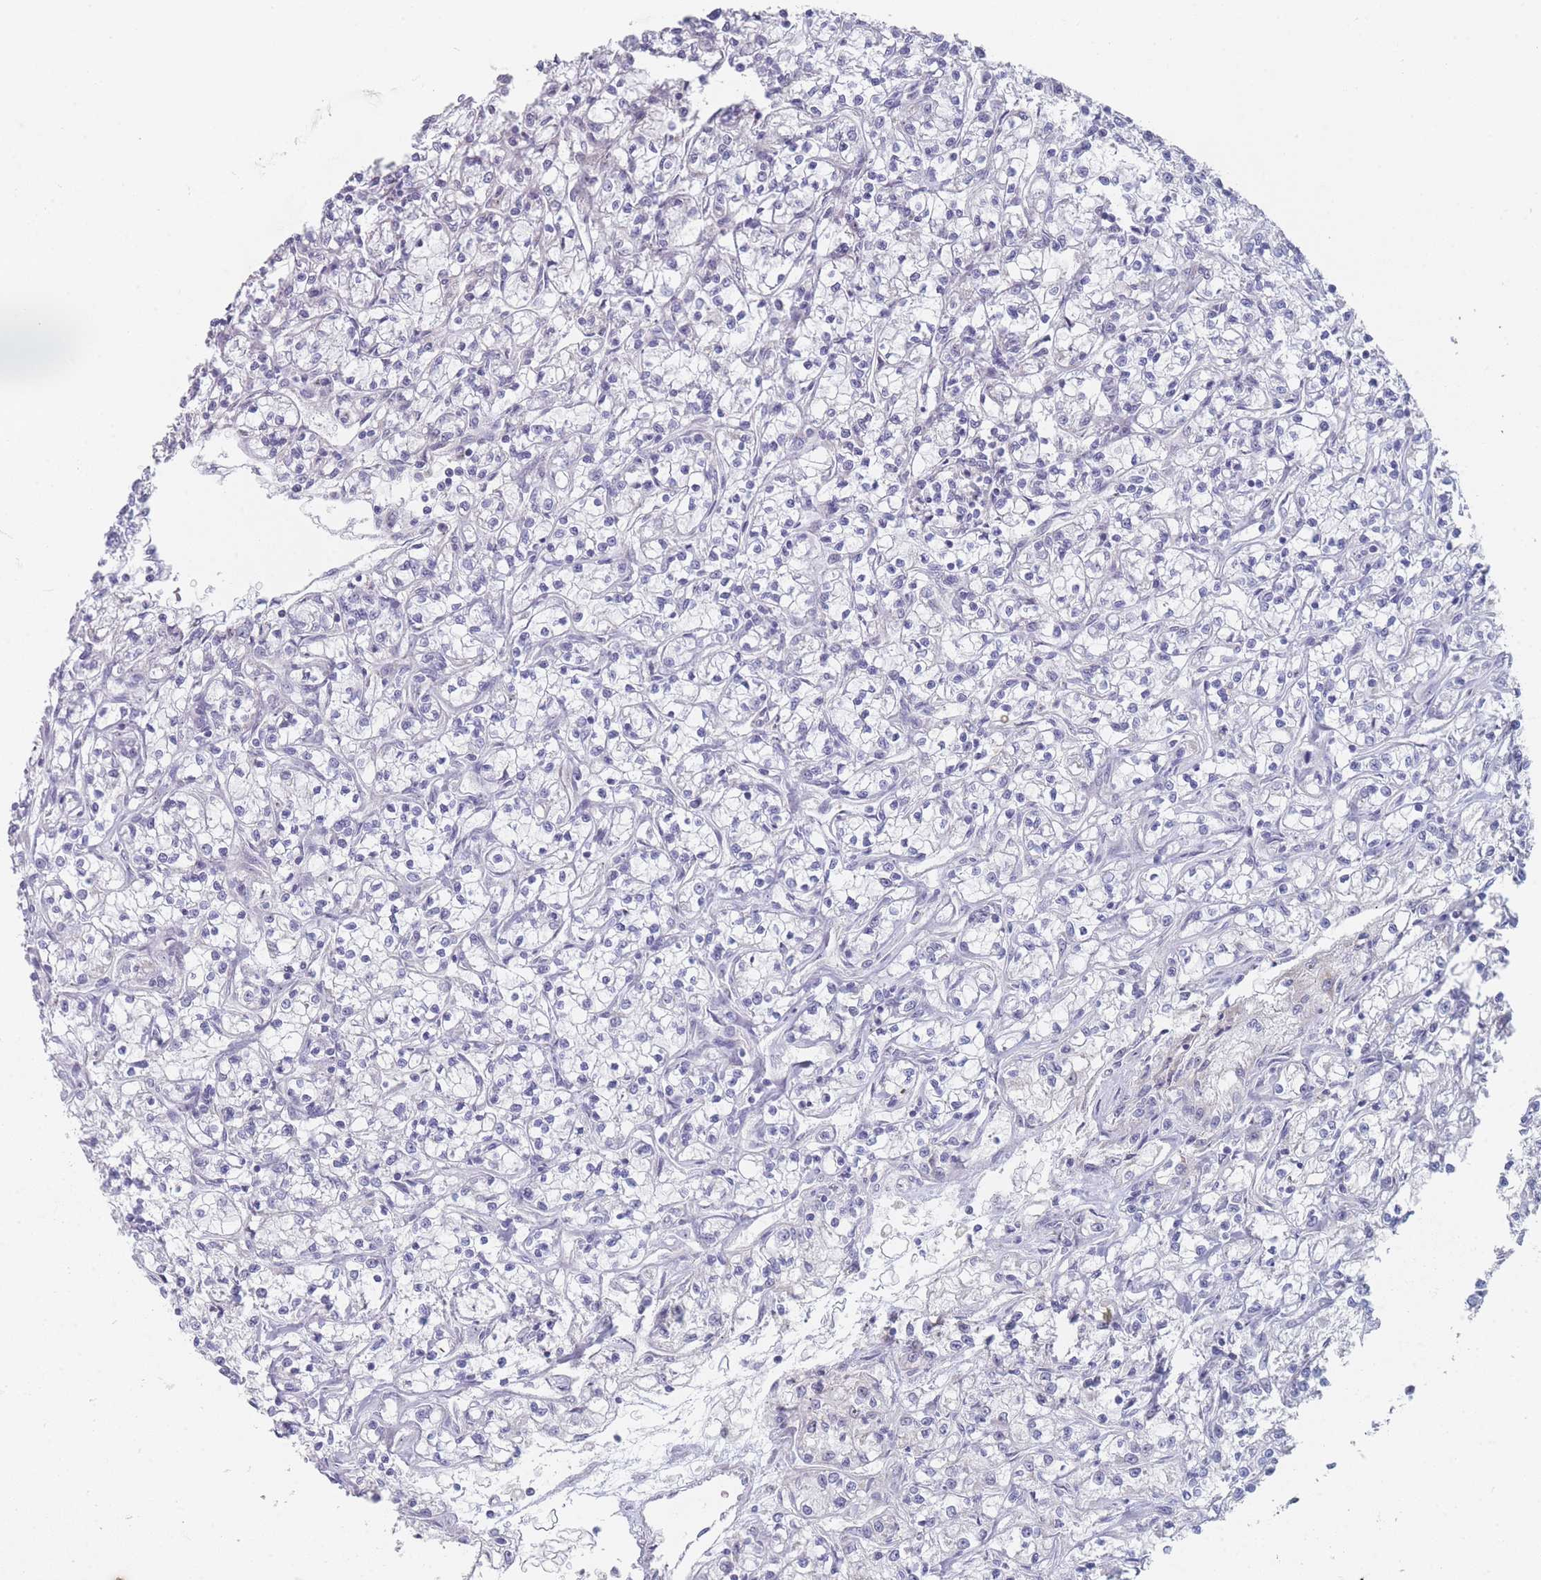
{"staining": {"intensity": "negative", "quantity": "none", "location": "none"}, "tissue": "renal cancer", "cell_type": "Tumor cells", "image_type": "cancer", "snomed": [{"axis": "morphology", "description": "Adenocarcinoma, NOS"}, {"axis": "topography", "description": "Kidney"}], "caption": "Immunohistochemistry (IHC) of human renal adenocarcinoma demonstrates no expression in tumor cells. (DAB (3,3'-diaminobenzidine) immunohistochemistry, high magnification).", "gene": "RNF8", "patient": {"sex": "female", "age": 59}}